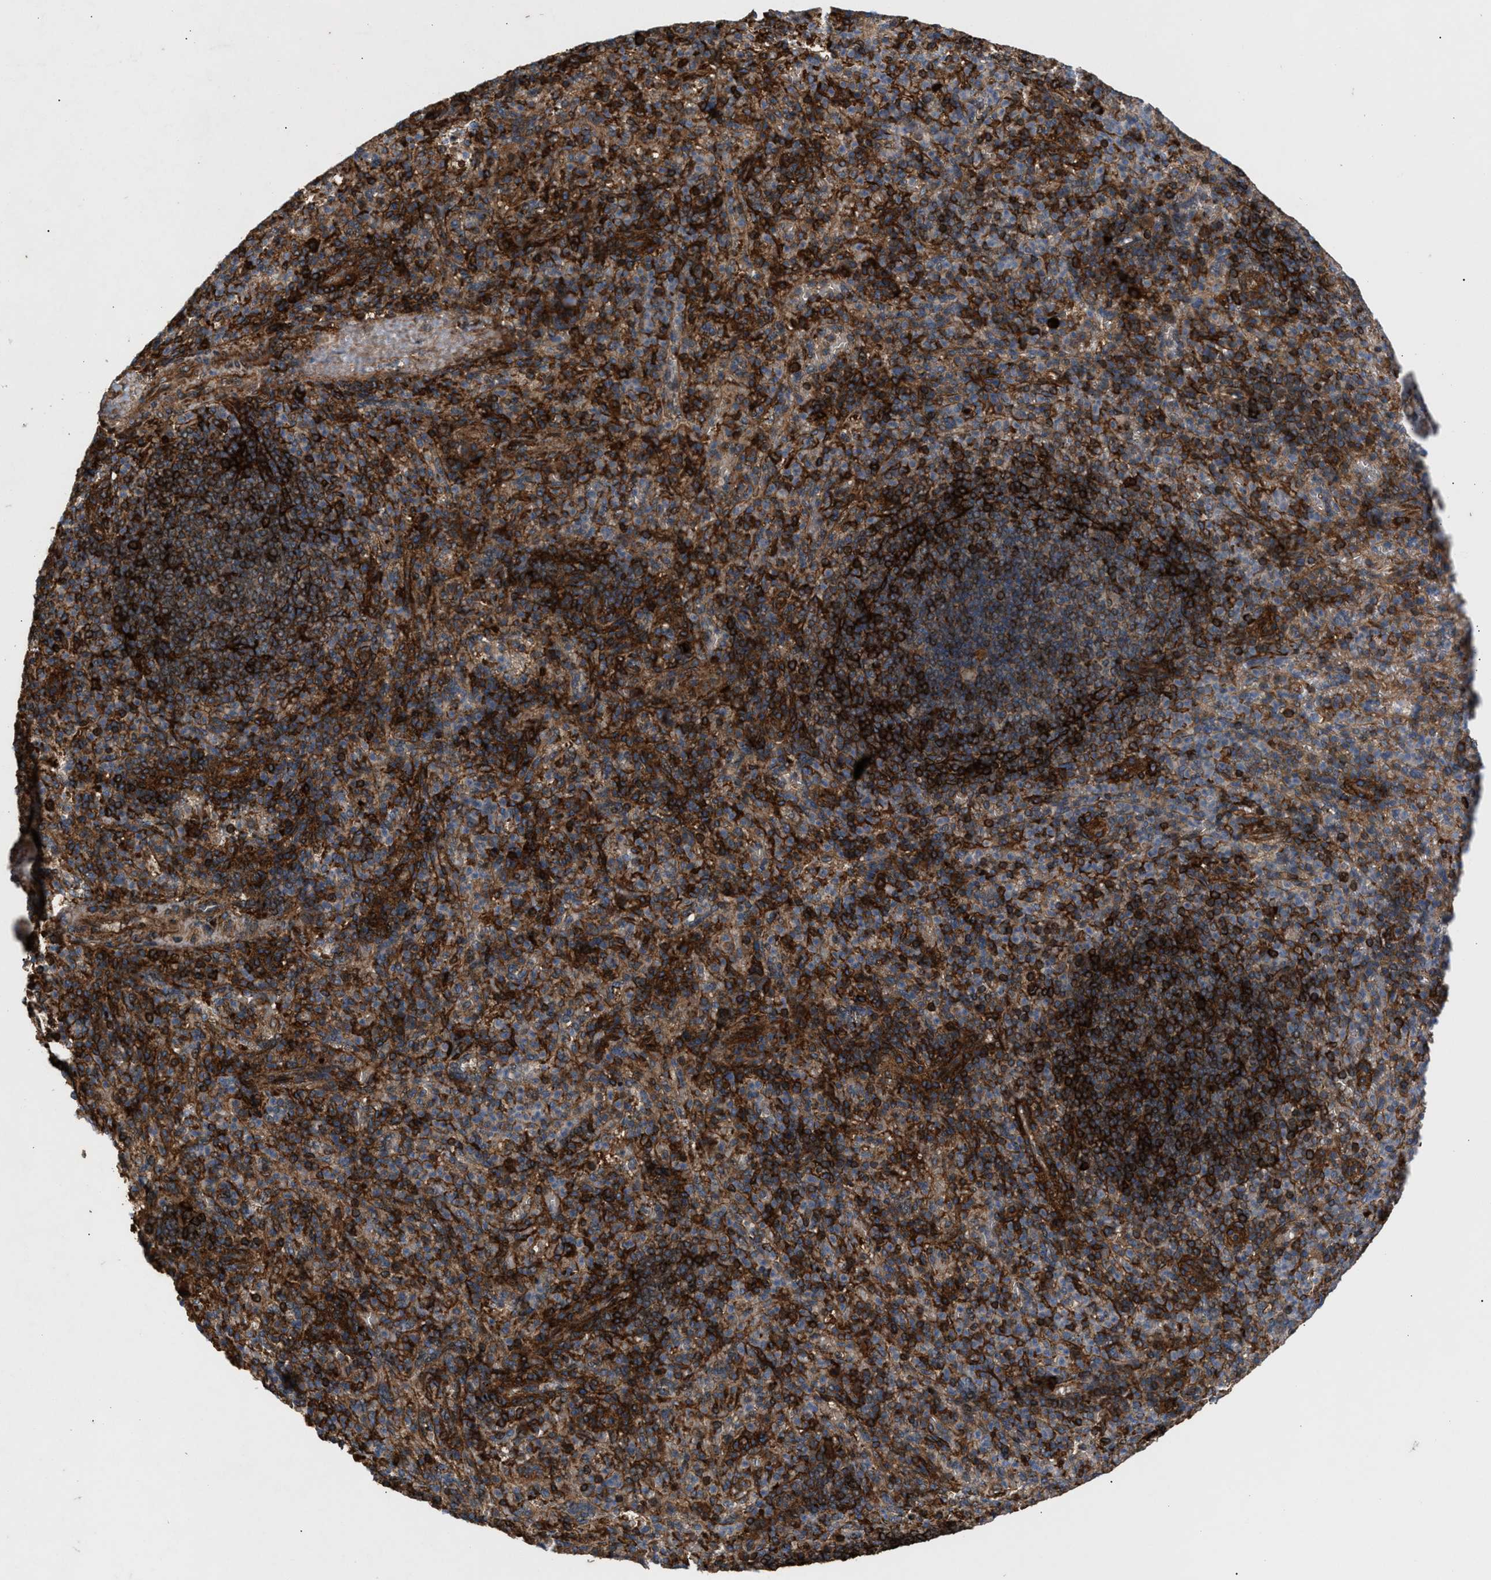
{"staining": {"intensity": "strong", "quantity": ">75%", "location": "cytoplasmic/membranous"}, "tissue": "spleen", "cell_type": "Cells in red pulp", "image_type": "normal", "snomed": [{"axis": "morphology", "description": "Normal tissue, NOS"}, {"axis": "topography", "description": "Spleen"}], "caption": "High-magnification brightfield microscopy of benign spleen stained with DAB (3,3'-diaminobenzidine) (brown) and counterstained with hematoxylin (blue). cells in red pulp exhibit strong cytoplasmic/membranous staining is identified in approximately>75% of cells.", "gene": "GCC1", "patient": {"sex": "female", "age": 74}}